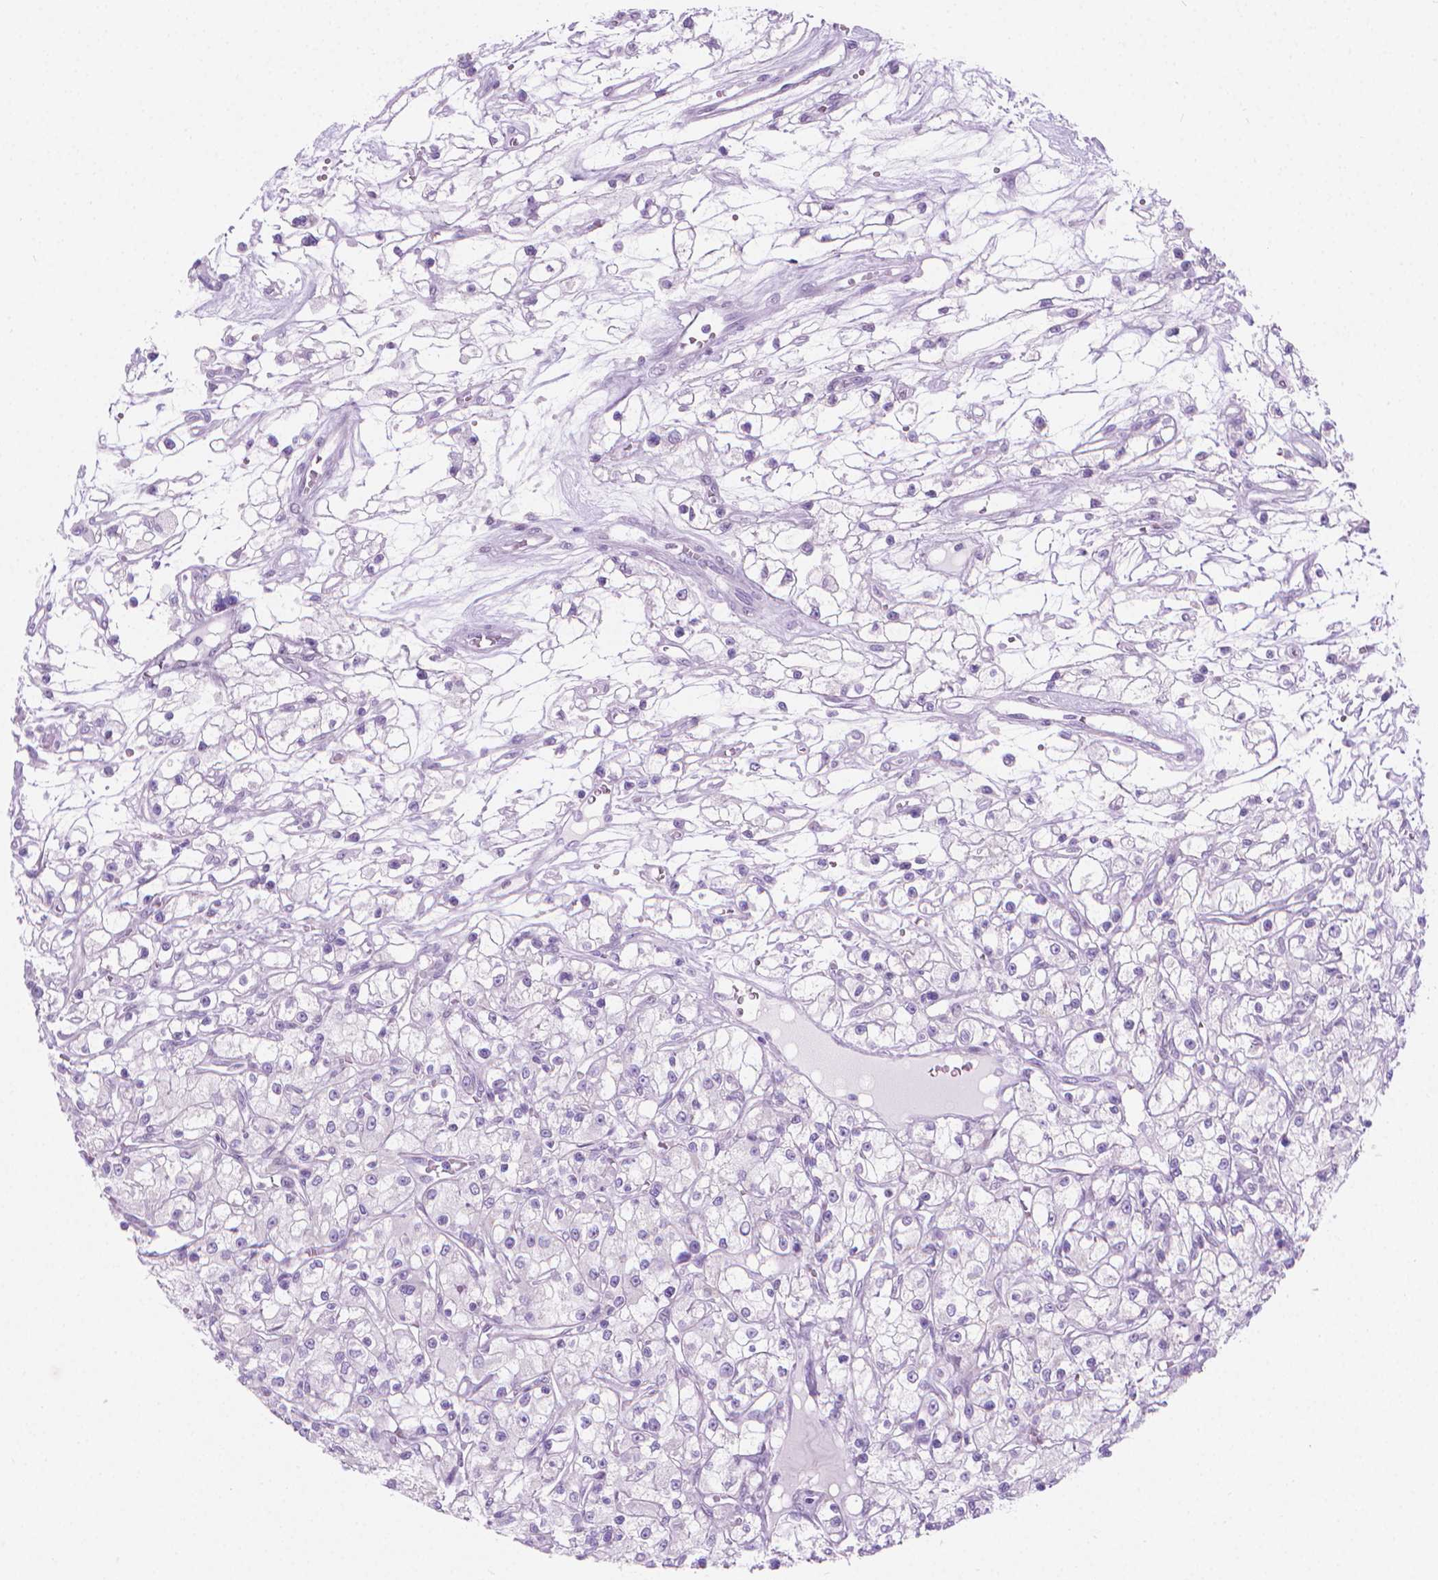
{"staining": {"intensity": "negative", "quantity": "none", "location": "none"}, "tissue": "renal cancer", "cell_type": "Tumor cells", "image_type": "cancer", "snomed": [{"axis": "morphology", "description": "Adenocarcinoma, NOS"}, {"axis": "topography", "description": "Kidney"}], "caption": "Photomicrograph shows no protein expression in tumor cells of renal adenocarcinoma tissue.", "gene": "CFAP52", "patient": {"sex": "female", "age": 59}}